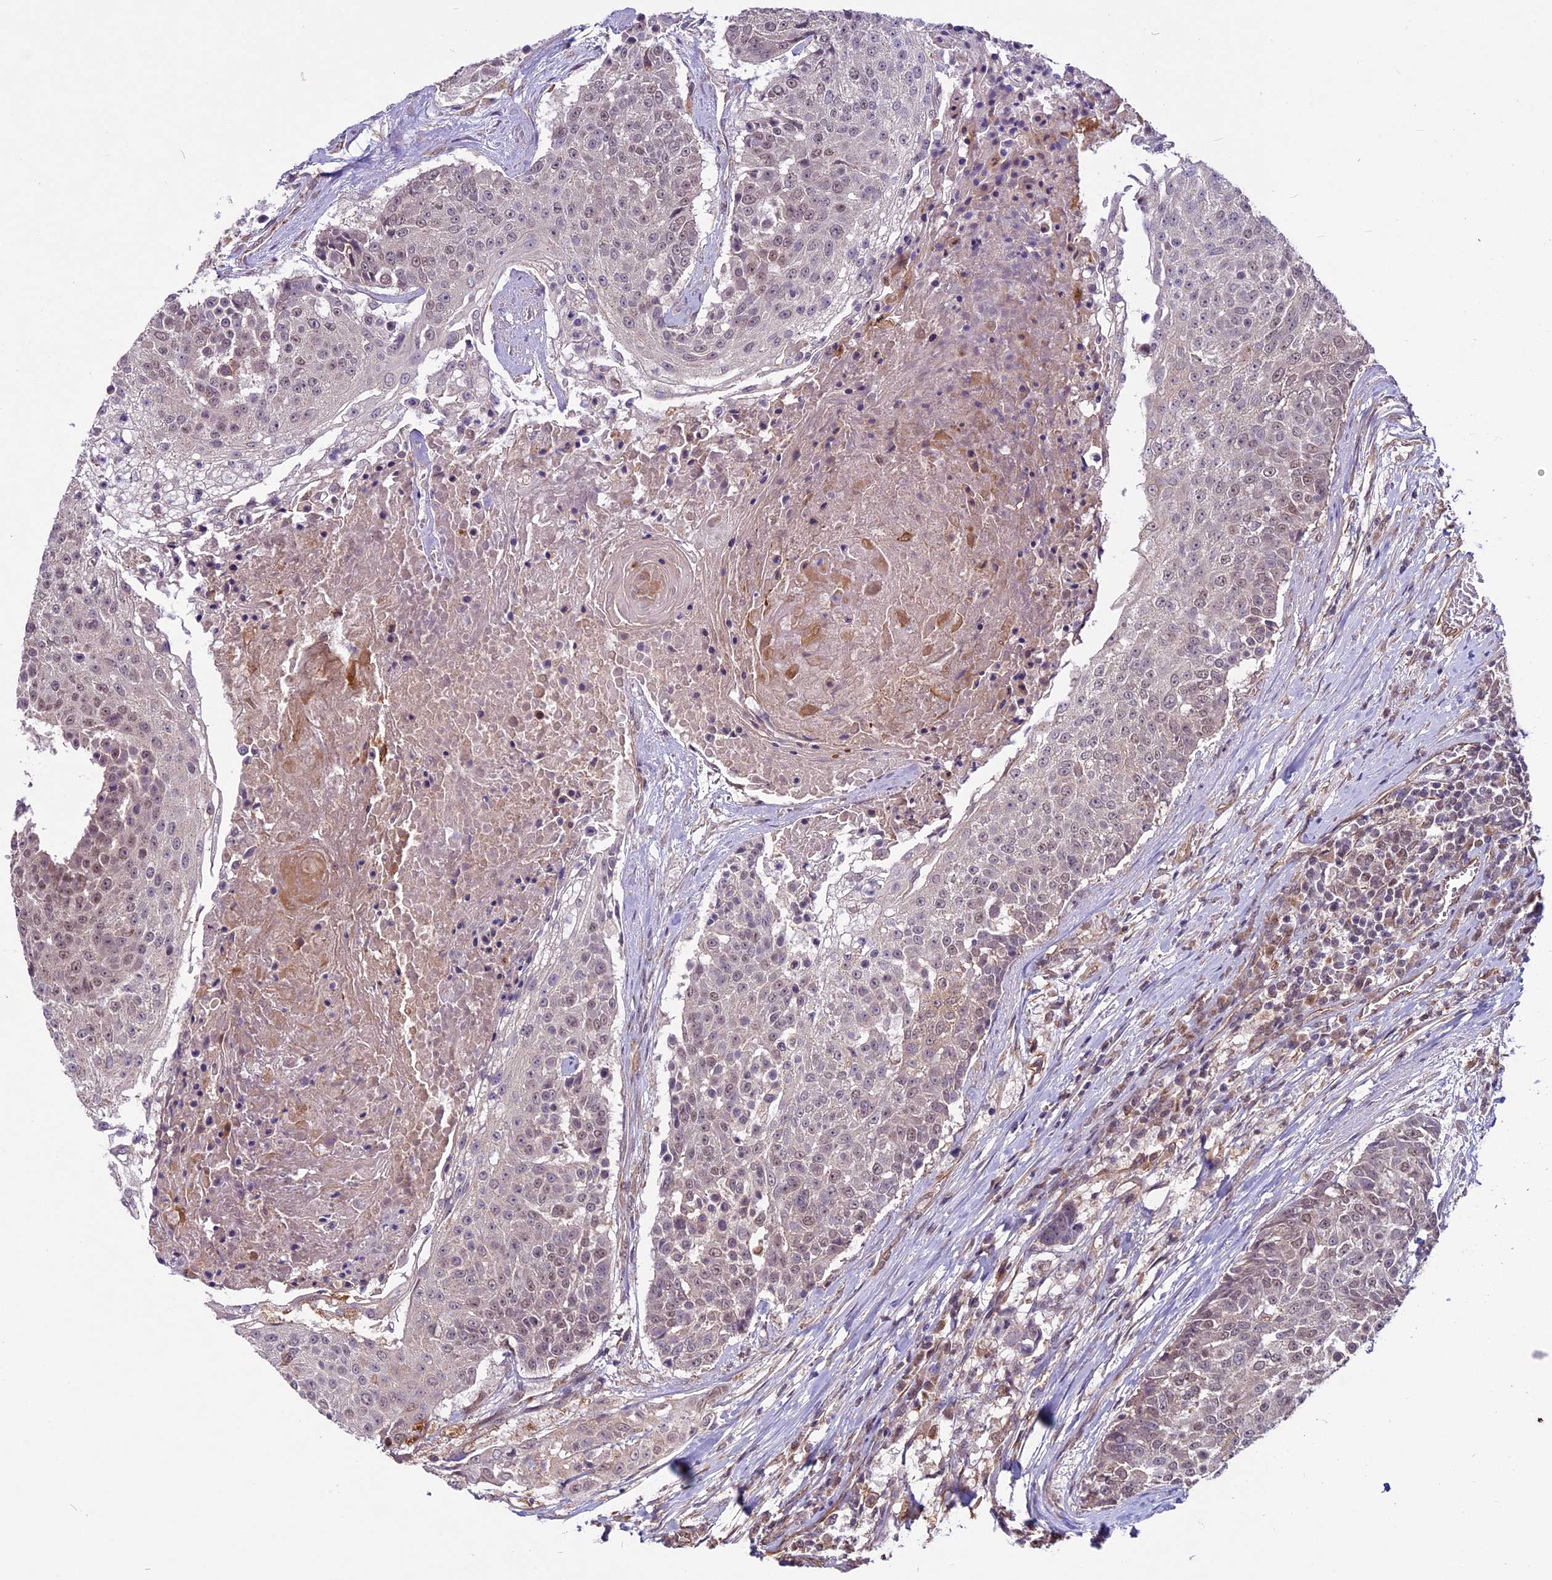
{"staining": {"intensity": "weak", "quantity": "25%-75%", "location": "nuclear"}, "tissue": "urothelial cancer", "cell_type": "Tumor cells", "image_type": "cancer", "snomed": [{"axis": "morphology", "description": "Urothelial carcinoma, High grade"}, {"axis": "topography", "description": "Urinary bladder"}], "caption": "Immunohistochemical staining of human urothelial cancer exhibits low levels of weak nuclear staining in approximately 25%-75% of tumor cells.", "gene": "C3orf70", "patient": {"sex": "female", "age": 63}}